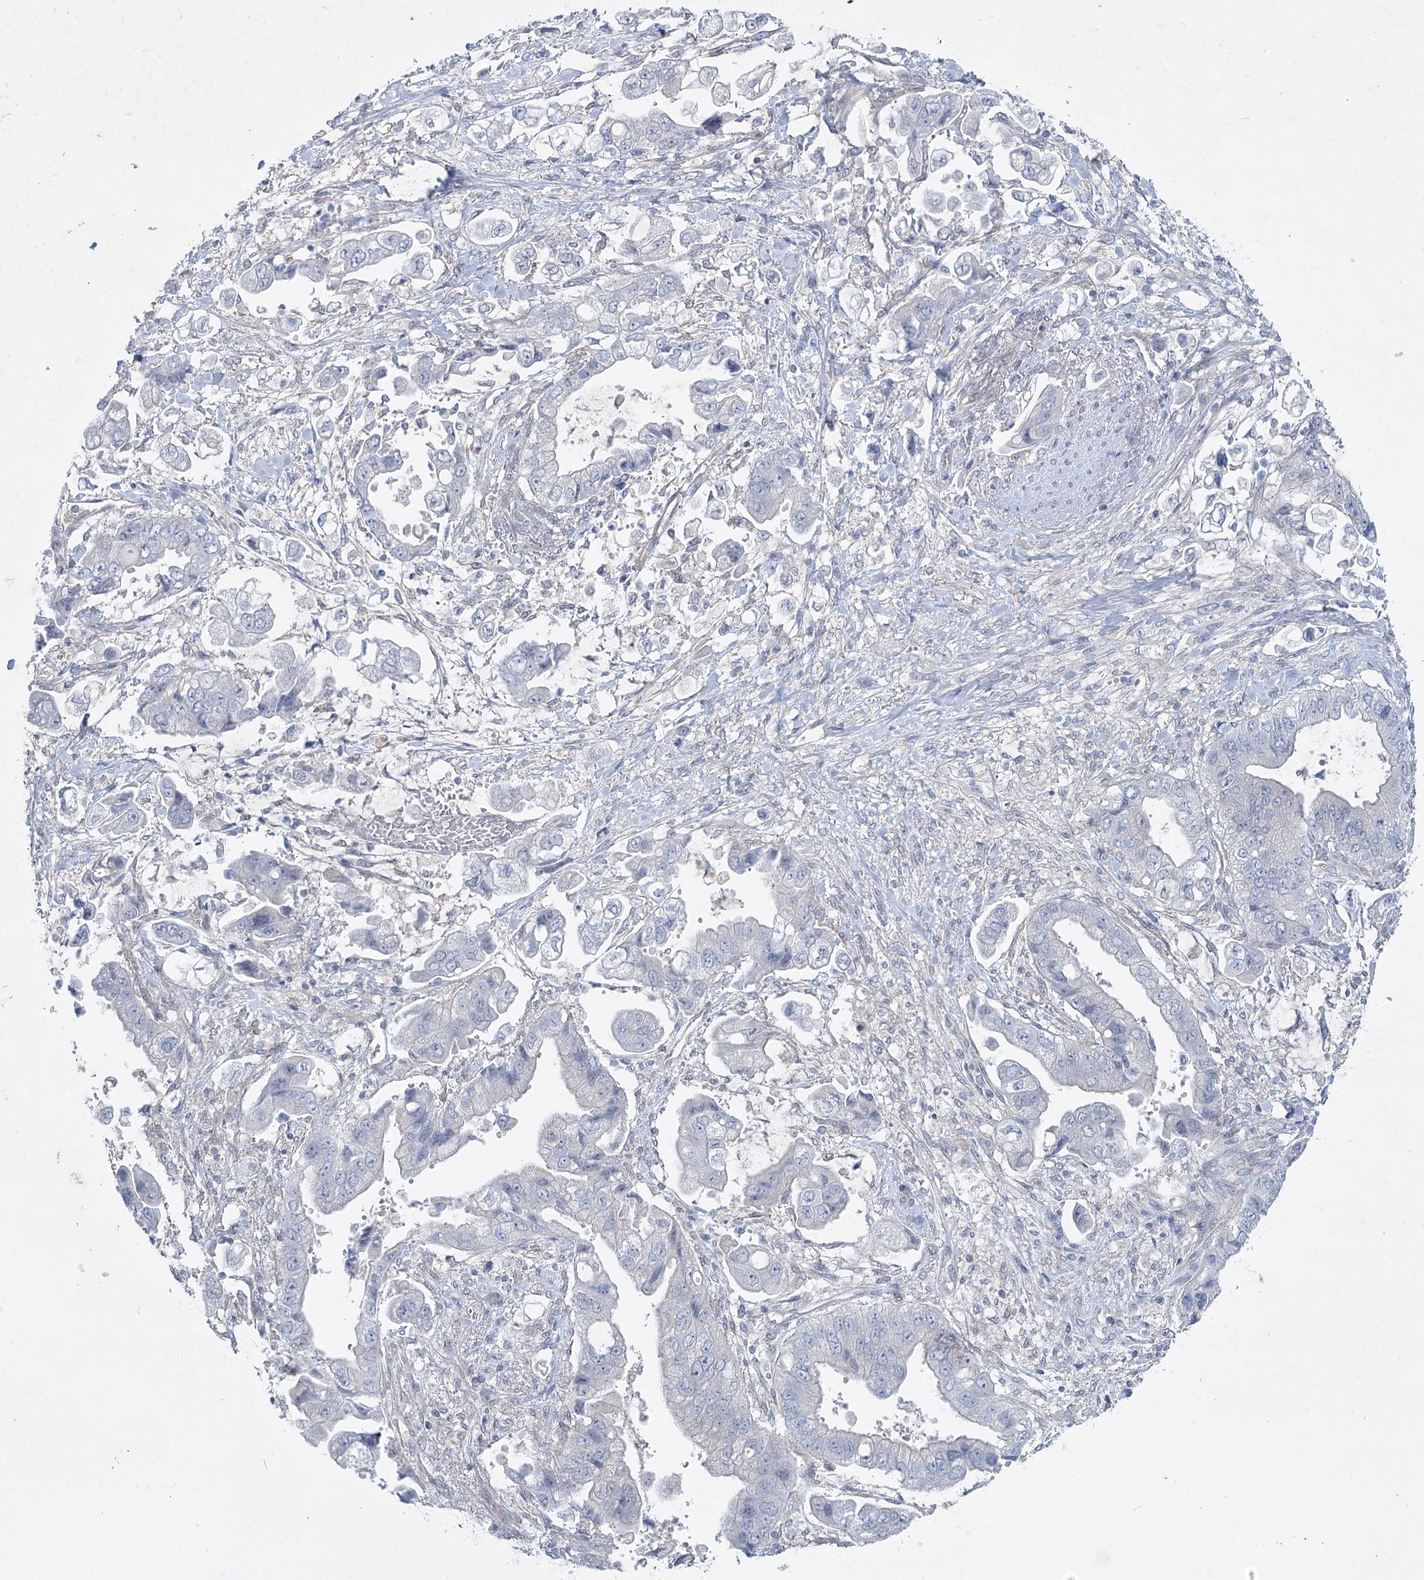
{"staining": {"intensity": "negative", "quantity": "none", "location": "none"}, "tissue": "stomach cancer", "cell_type": "Tumor cells", "image_type": "cancer", "snomed": [{"axis": "morphology", "description": "Adenocarcinoma, NOS"}, {"axis": "topography", "description": "Stomach"}], "caption": "A high-resolution photomicrograph shows immunohistochemistry (IHC) staining of adenocarcinoma (stomach), which shows no significant staining in tumor cells.", "gene": "AAMDC", "patient": {"sex": "male", "age": 62}}